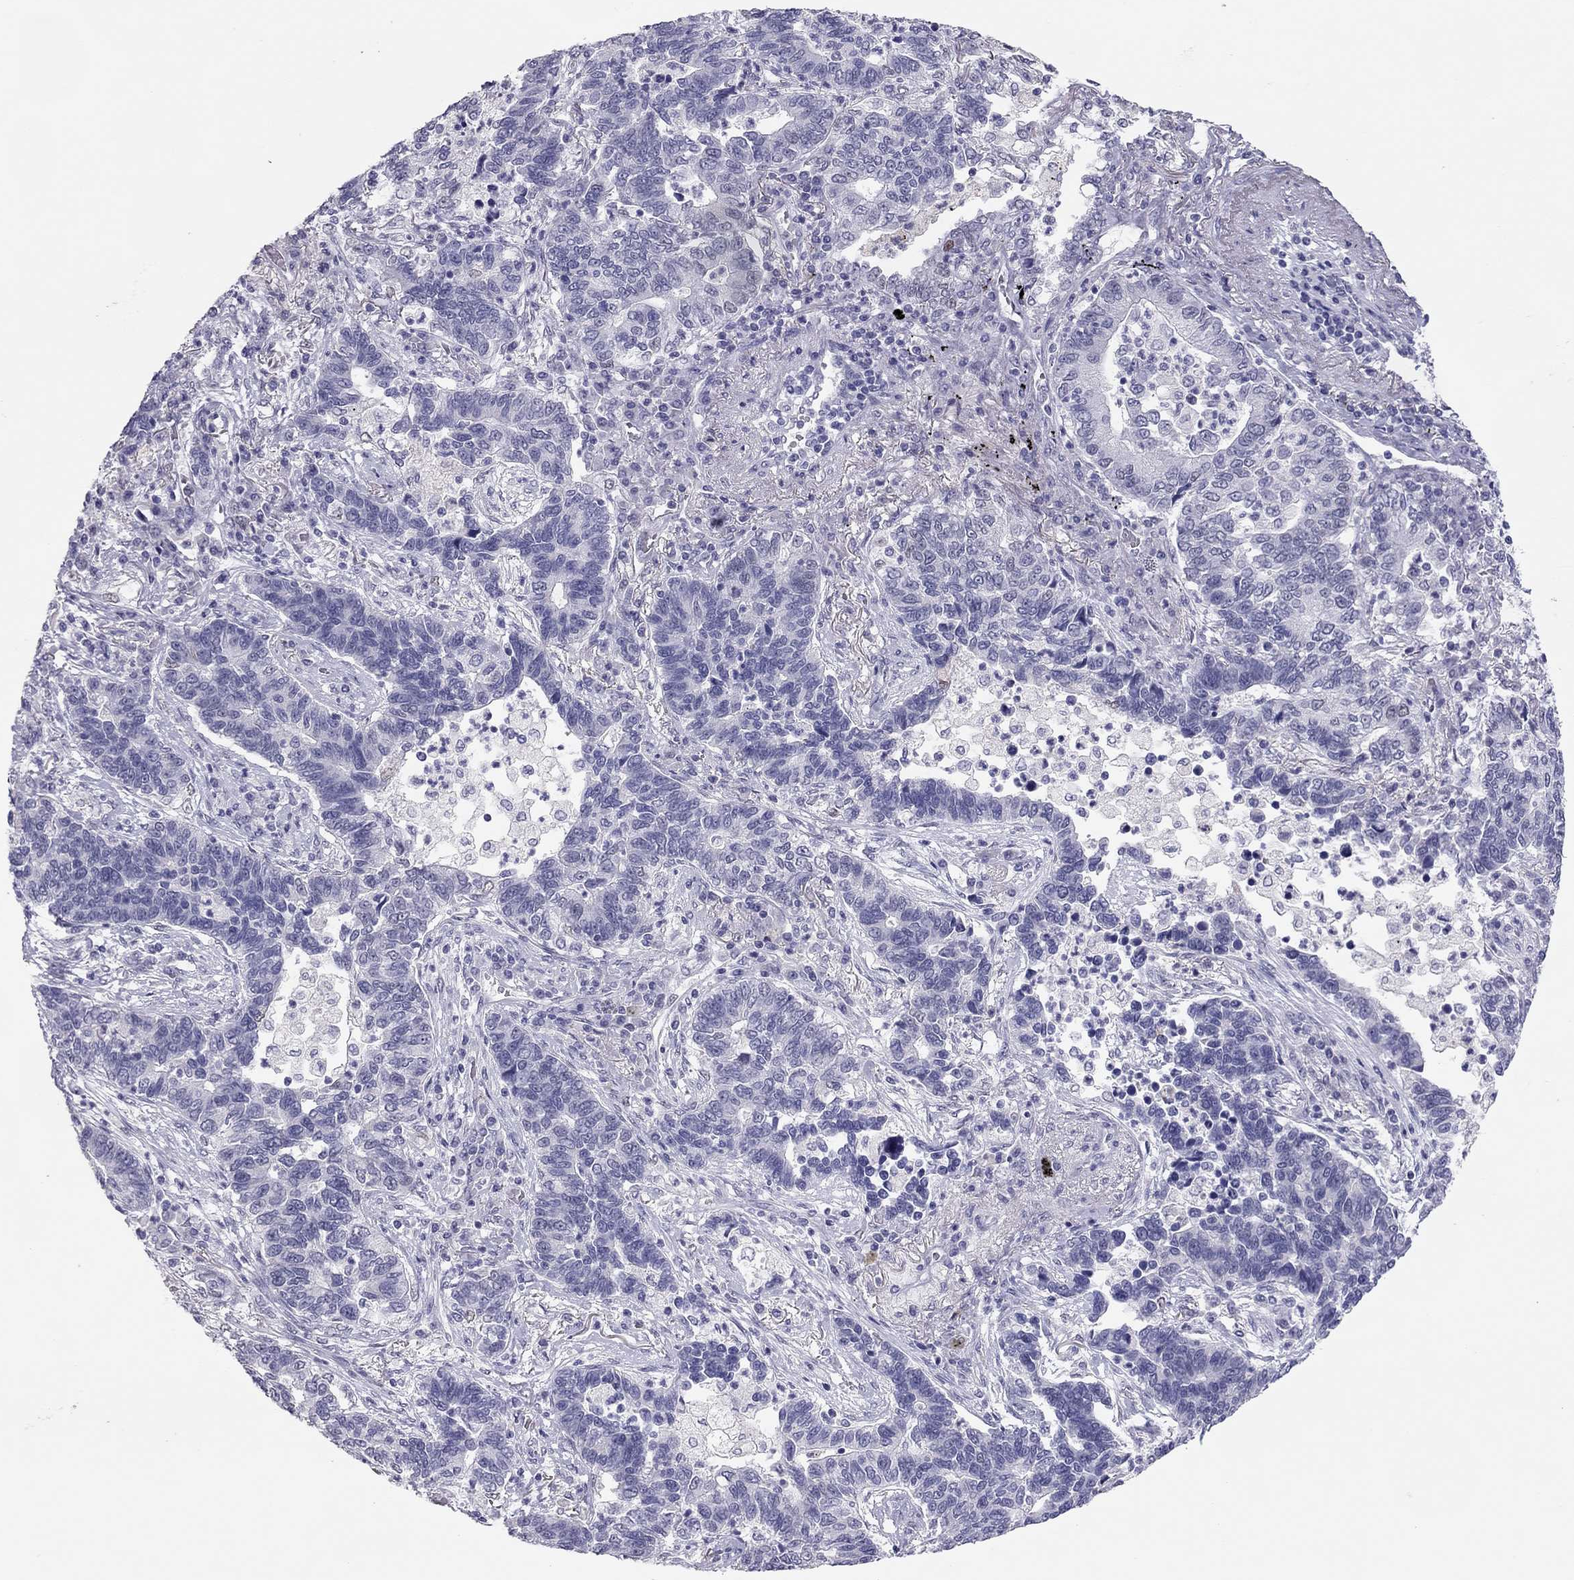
{"staining": {"intensity": "negative", "quantity": "none", "location": "none"}, "tissue": "lung cancer", "cell_type": "Tumor cells", "image_type": "cancer", "snomed": [{"axis": "morphology", "description": "Adenocarcinoma, NOS"}, {"axis": "topography", "description": "Lung"}], "caption": "IHC of lung adenocarcinoma reveals no positivity in tumor cells.", "gene": "PHOX2A", "patient": {"sex": "female", "age": 57}}